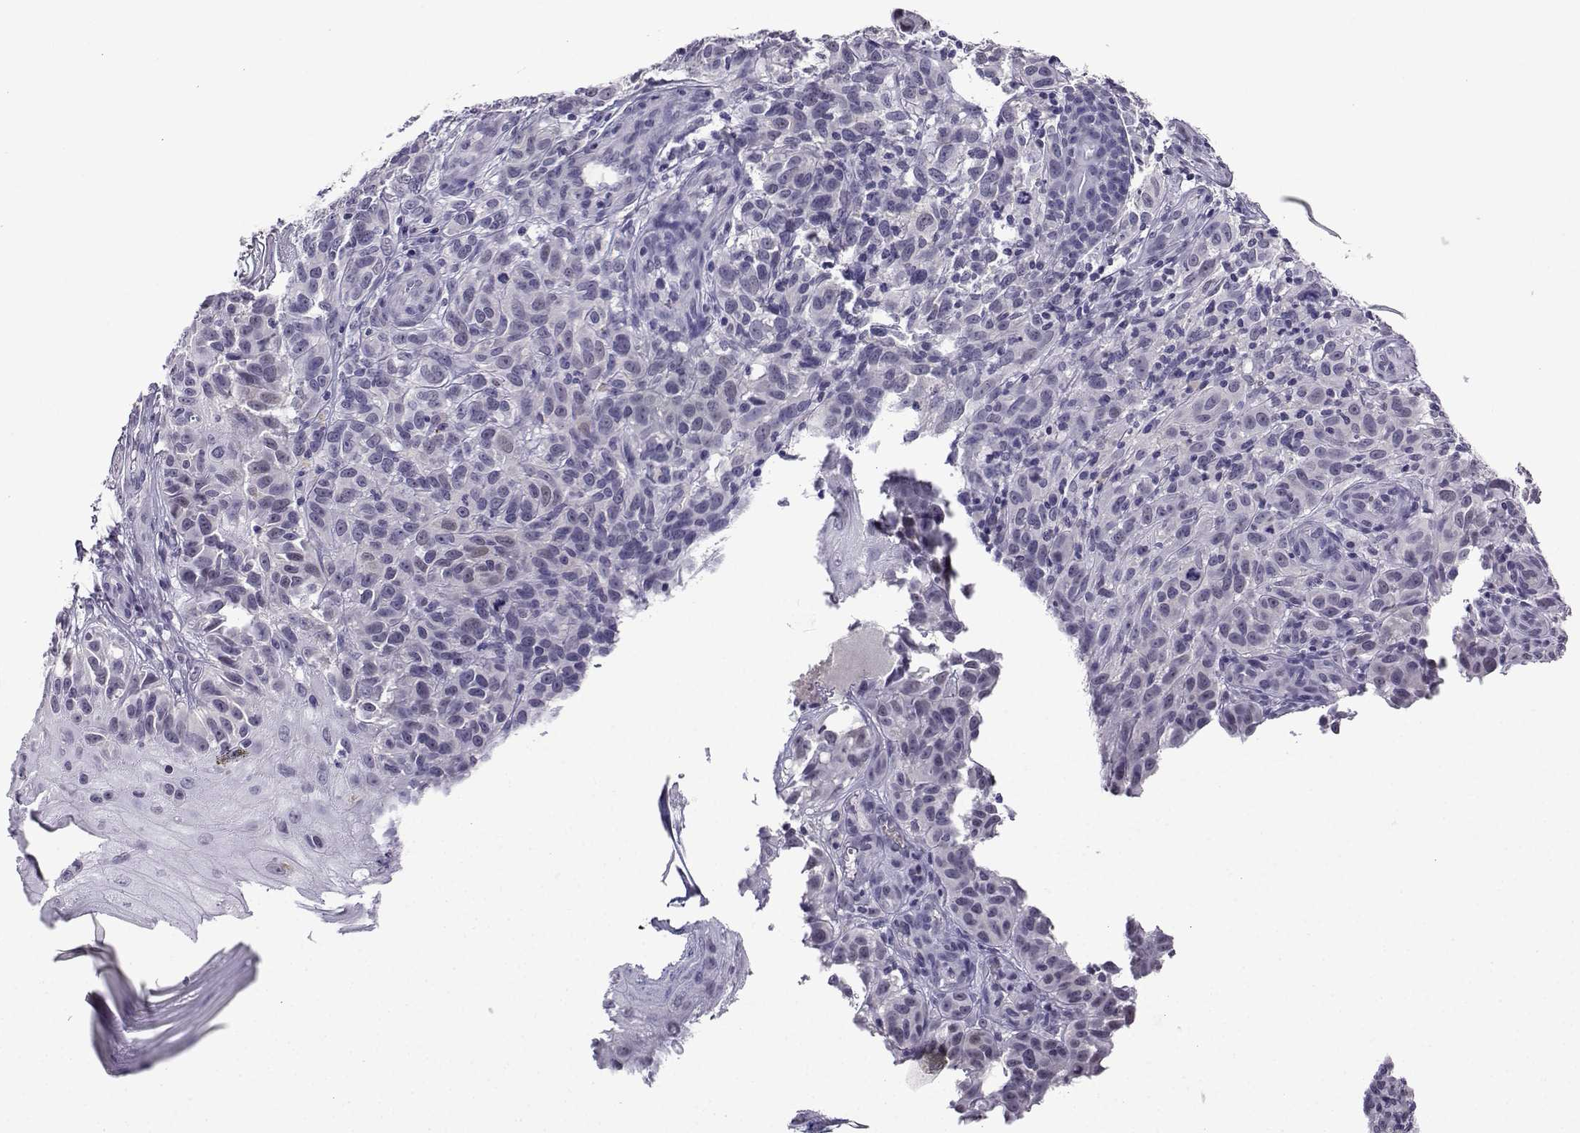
{"staining": {"intensity": "negative", "quantity": "none", "location": "none"}, "tissue": "melanoma", "cell_type": "Tumor cells", "image_type": "cancer", "snomed": [{"axis": "morphology", "description": "Malignant melanoma, NOS"}, {"axis": "topography", "description": "Skin"}], "caption": "Immunohistochemistry (IHC) of melanoma shows no positivity in tumor cells. (Stains: DAB immunohistochemistry with hematoxylin counter stain, Microscopy: brightfield microscopy at high magnification).", "gene": "LRFN2", "patient": {"sex": "female", "age": 53}}